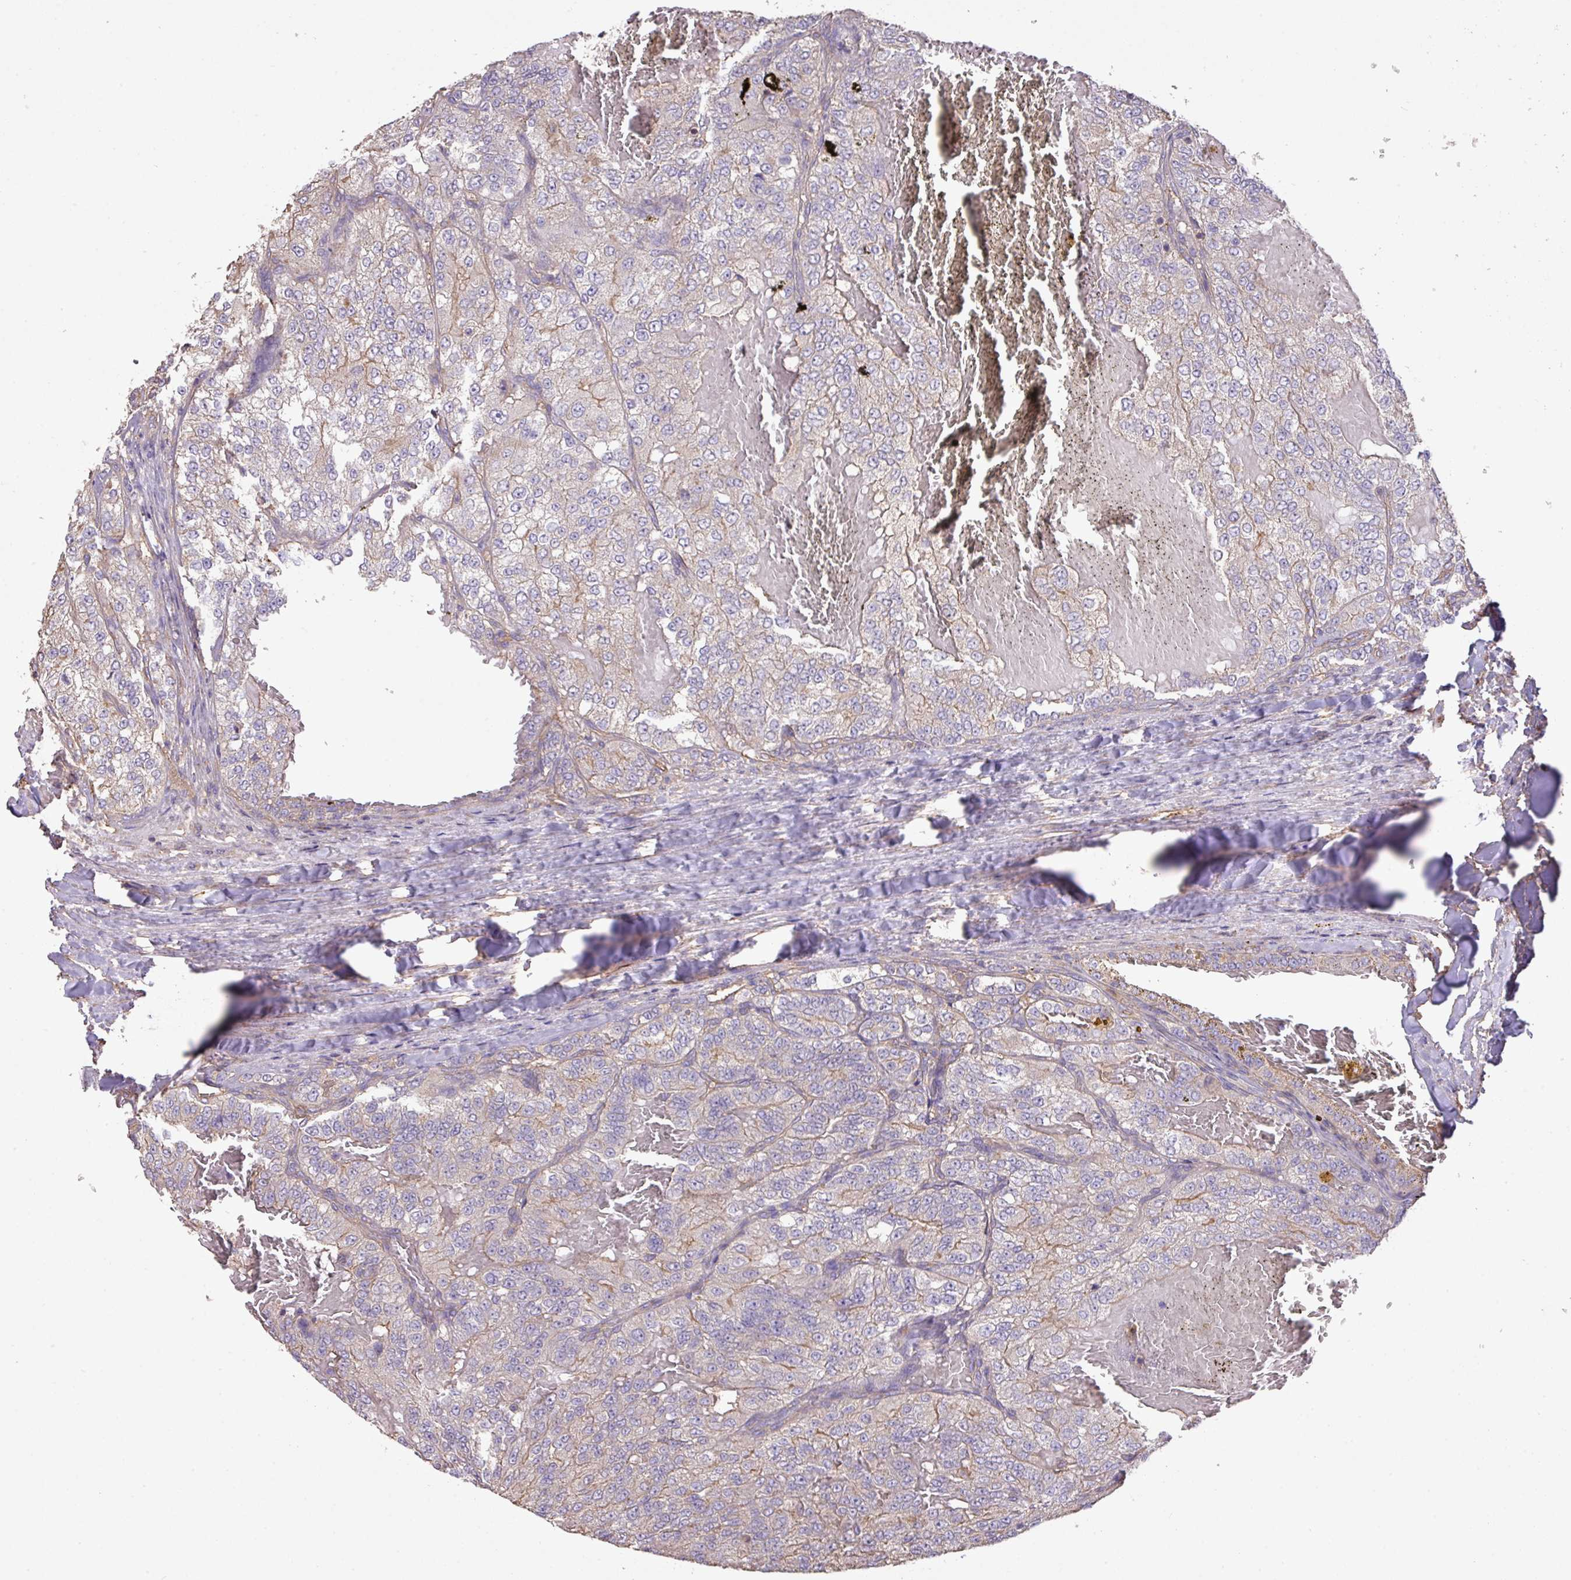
{"staining": {"intensity": "weak", "quantity": "<25%", "location": "cytoplasmic/membranous"}, "tissue": "renal cancer", "cell_type": "Tumor cells", "image_type": "cancer", "snomed": [{"axis": "morphology", "description": "Adenocarcinoma, NOS"}, {"axis": "topography", "description": "Kidney"}], "caption": "Tumor cells are negative for brown protein staining in renal cancer.", "gene": "CALML4", "patient": {"sex": "female", "age": 63}}